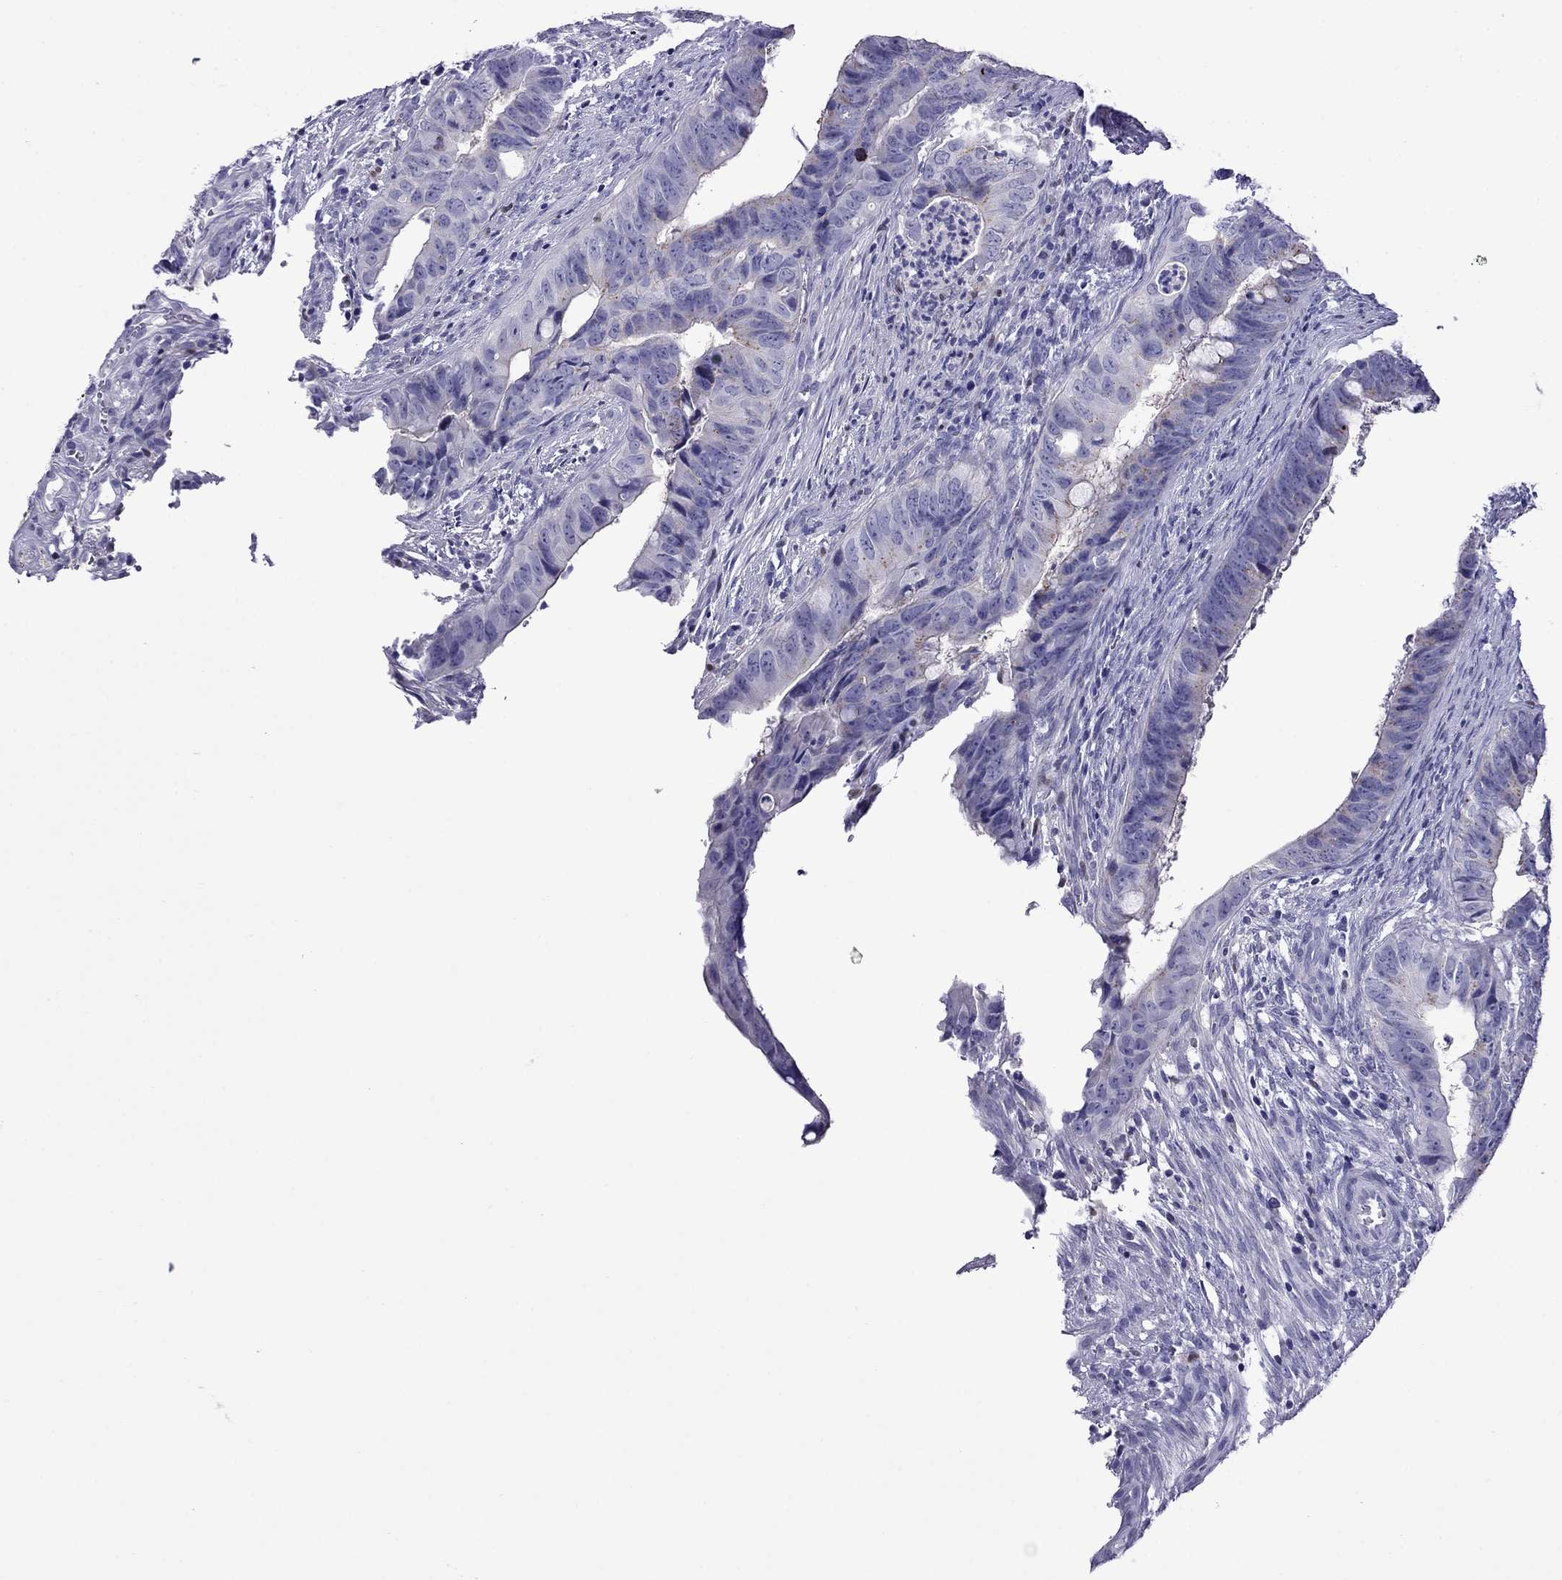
{"staining": {"intensity": "moderate", "quantity": "<25%", "location": "cytoplasmic/membranous"}, "tissue": "colorectal cancer", "cell_type": "Tumor cells", "image_type": "cancer", "snomed": [{"axis": "morphology", "description": "Adenocarcinoma, NOS"}, {"axis": "topography", "description": "Colon"}], "caption": "The image reveals immunohistochemical staining of adenocarcinoma (colorectal). There is moderate cytoplasmic/membranous expression is present in approximately <25% of tumor cells.", "gene": "MPZ", "patient": {"sex": "female", "age": 82}}